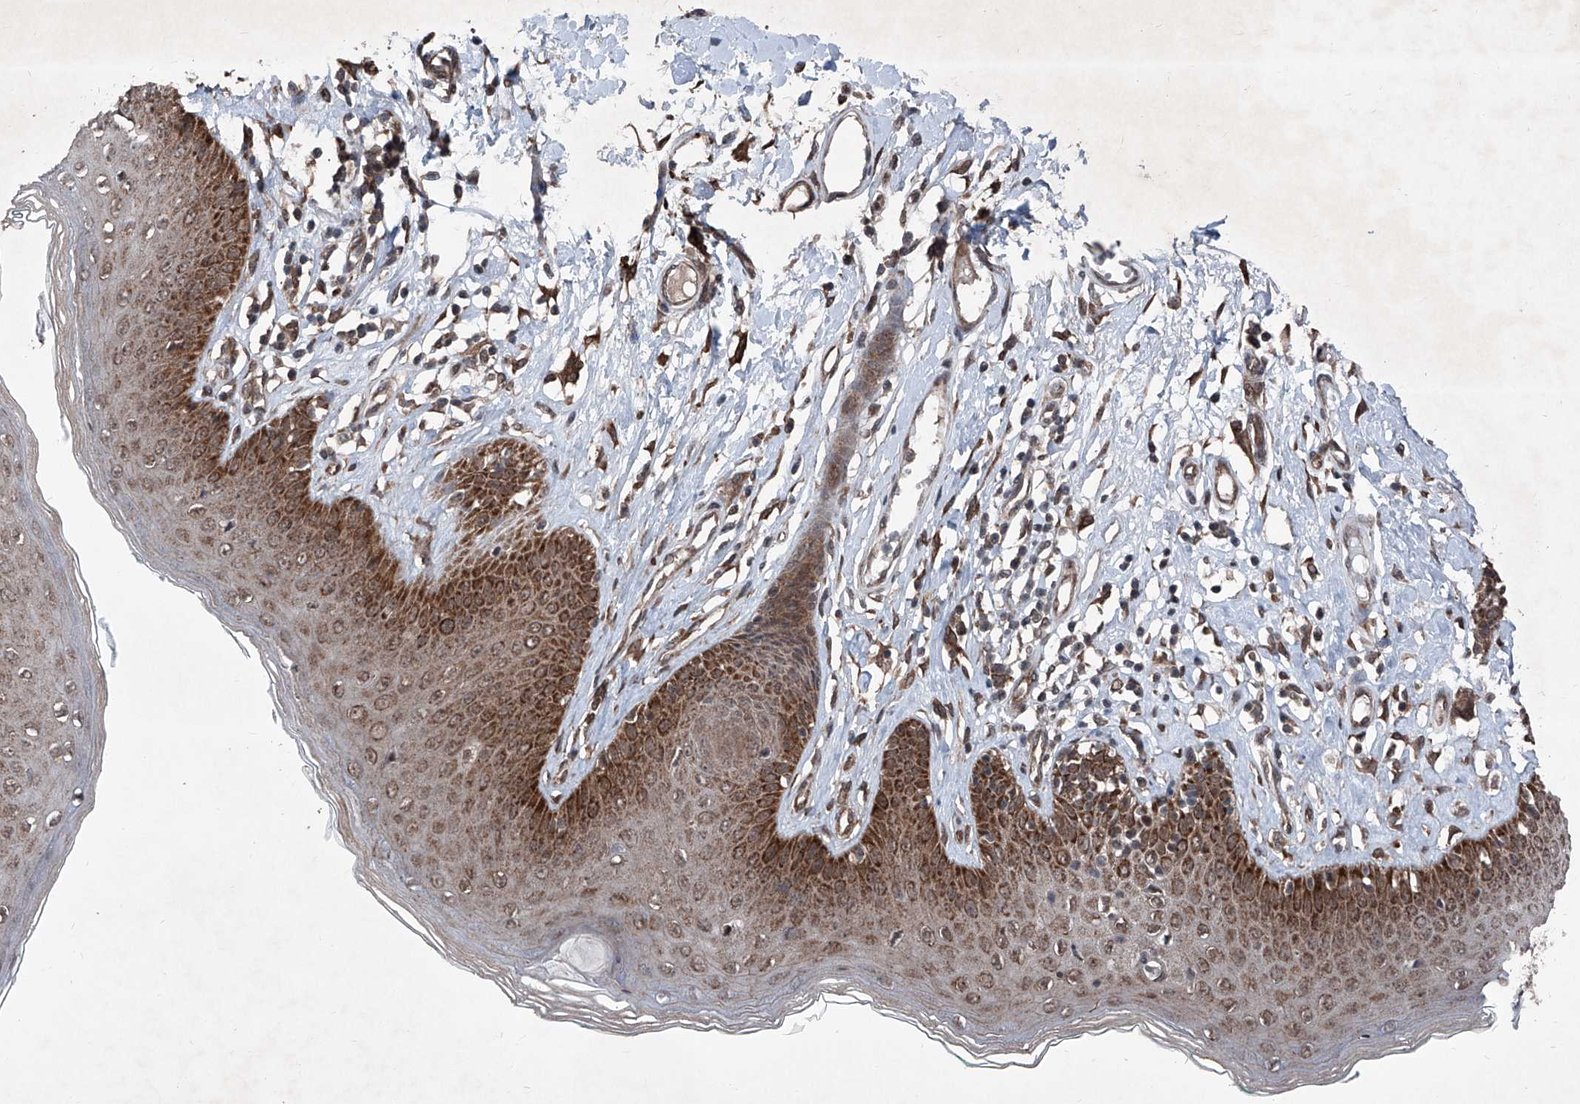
{"staining": {"intensity": "strong", "quantity": ">75%", "location": "cytoplasmic/membranous"}, "tissue": "skin", "cell_type": "Epidermal cells", "image_type": "normal", "snomed": [{"axis": "morphology", "description": "Normal tissue, NOS"}, {"axis": "morphology", "description": "Squamous cell carcinoma, NOS"}, {"axis": "topography", "description": "Vulva"}], "caption": "Immunohistochemistry (IHC) of benign human skin exhibits high levels of strong cytoplasmic/membranous expression in about >75% of epidermal cells.", "gene": "COA7", "patient": {"sex": "female", "age": 85}}